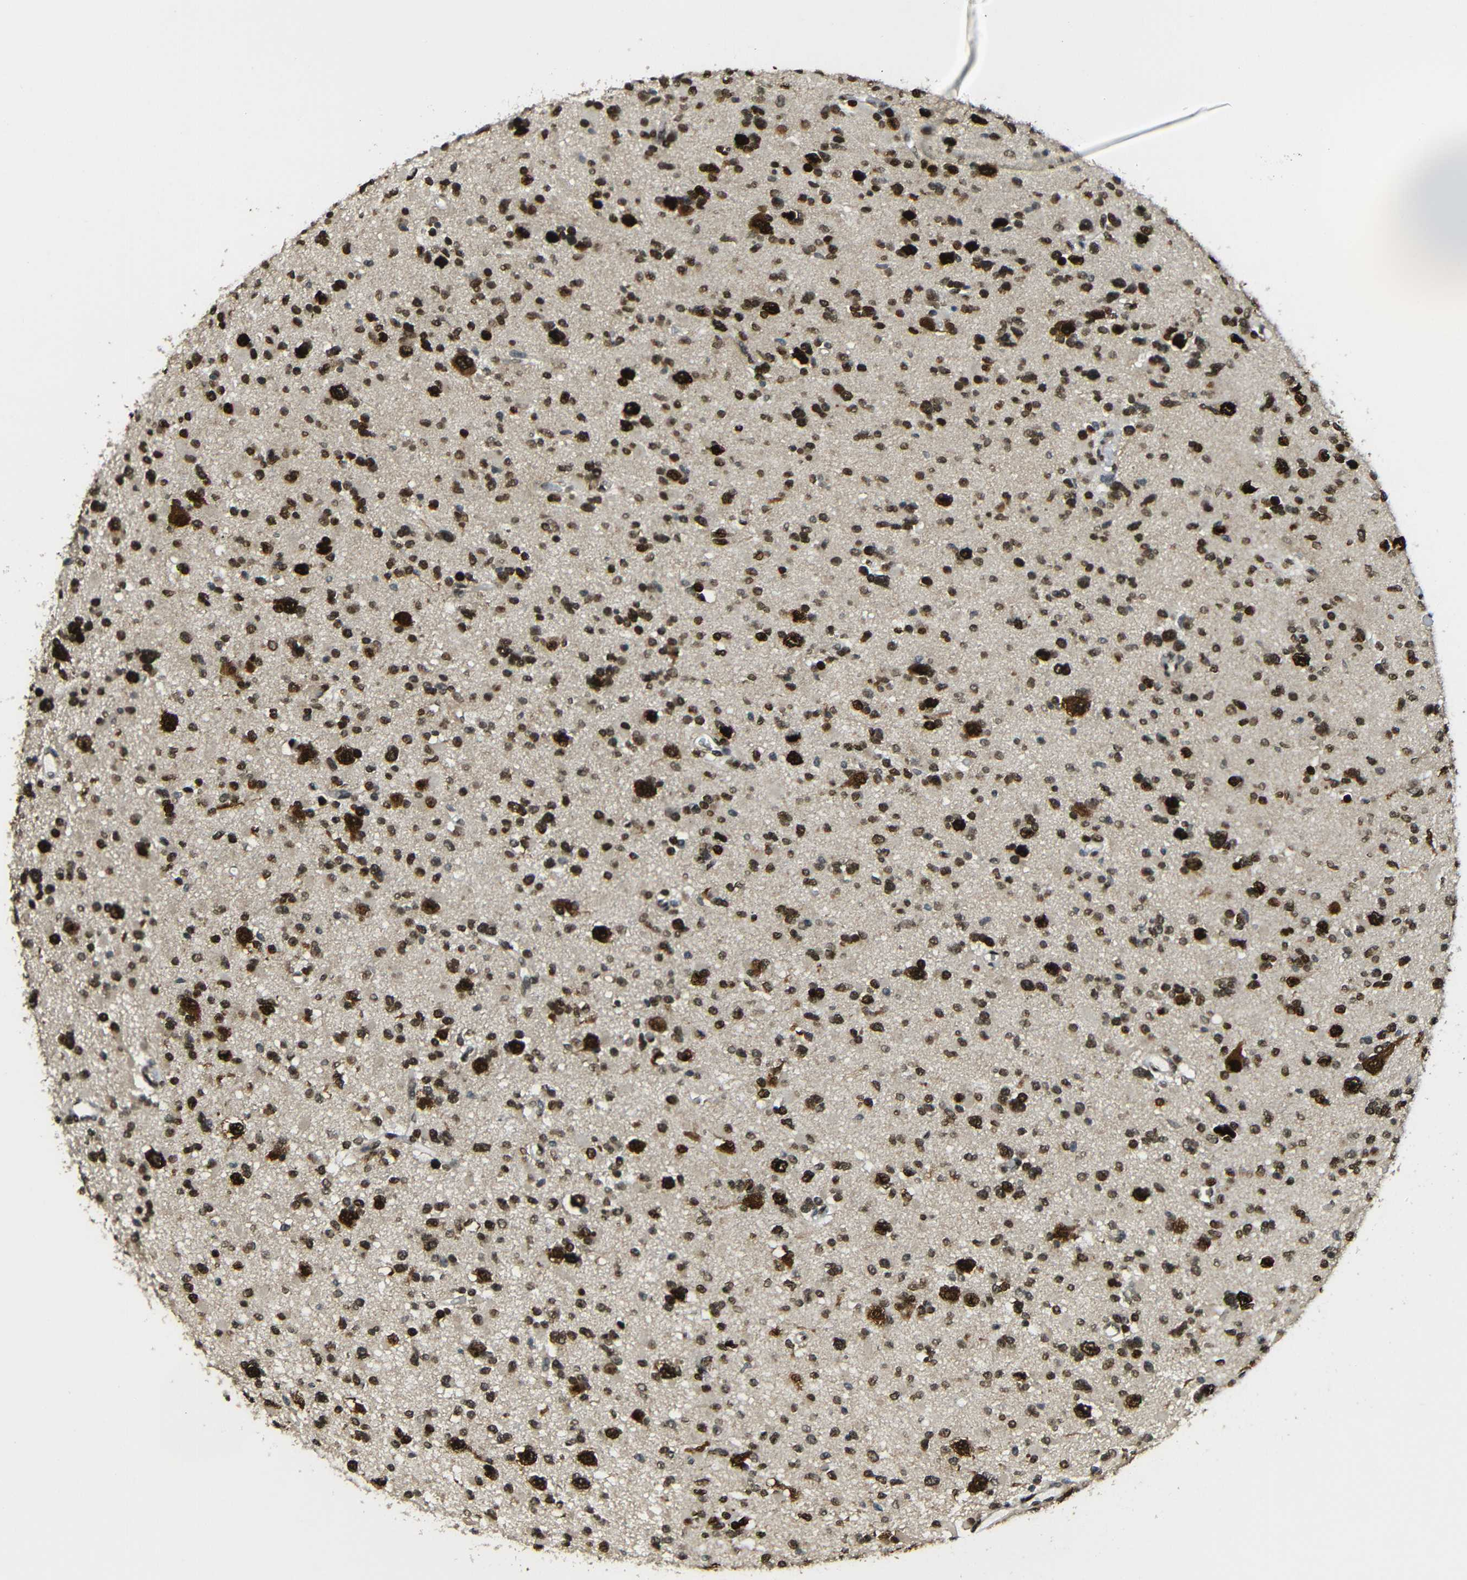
{"staining": {"intensity": "strong", "quantity": ">75%", "location": "cytoplasmic/membranous,nuclear"}, "tissue": "glioma", "cell_type": "Tumor cells", "image_type": "cancer", "snomed": [{"axis": "morphology", "description": "Glioma, malignant, Low grade"}, {"axis": "topography", "description": "Brain"}], "caption": "A high-resolution image shows immunohistochemistry staining of malignant glioma (low-grade), which demonstrates strong cytoplasmic/membranous and nuclear staining in approximately >75% of tumor cells.", "gene": "PSIP1", "patient": {"sex": "female", "age": 22}}